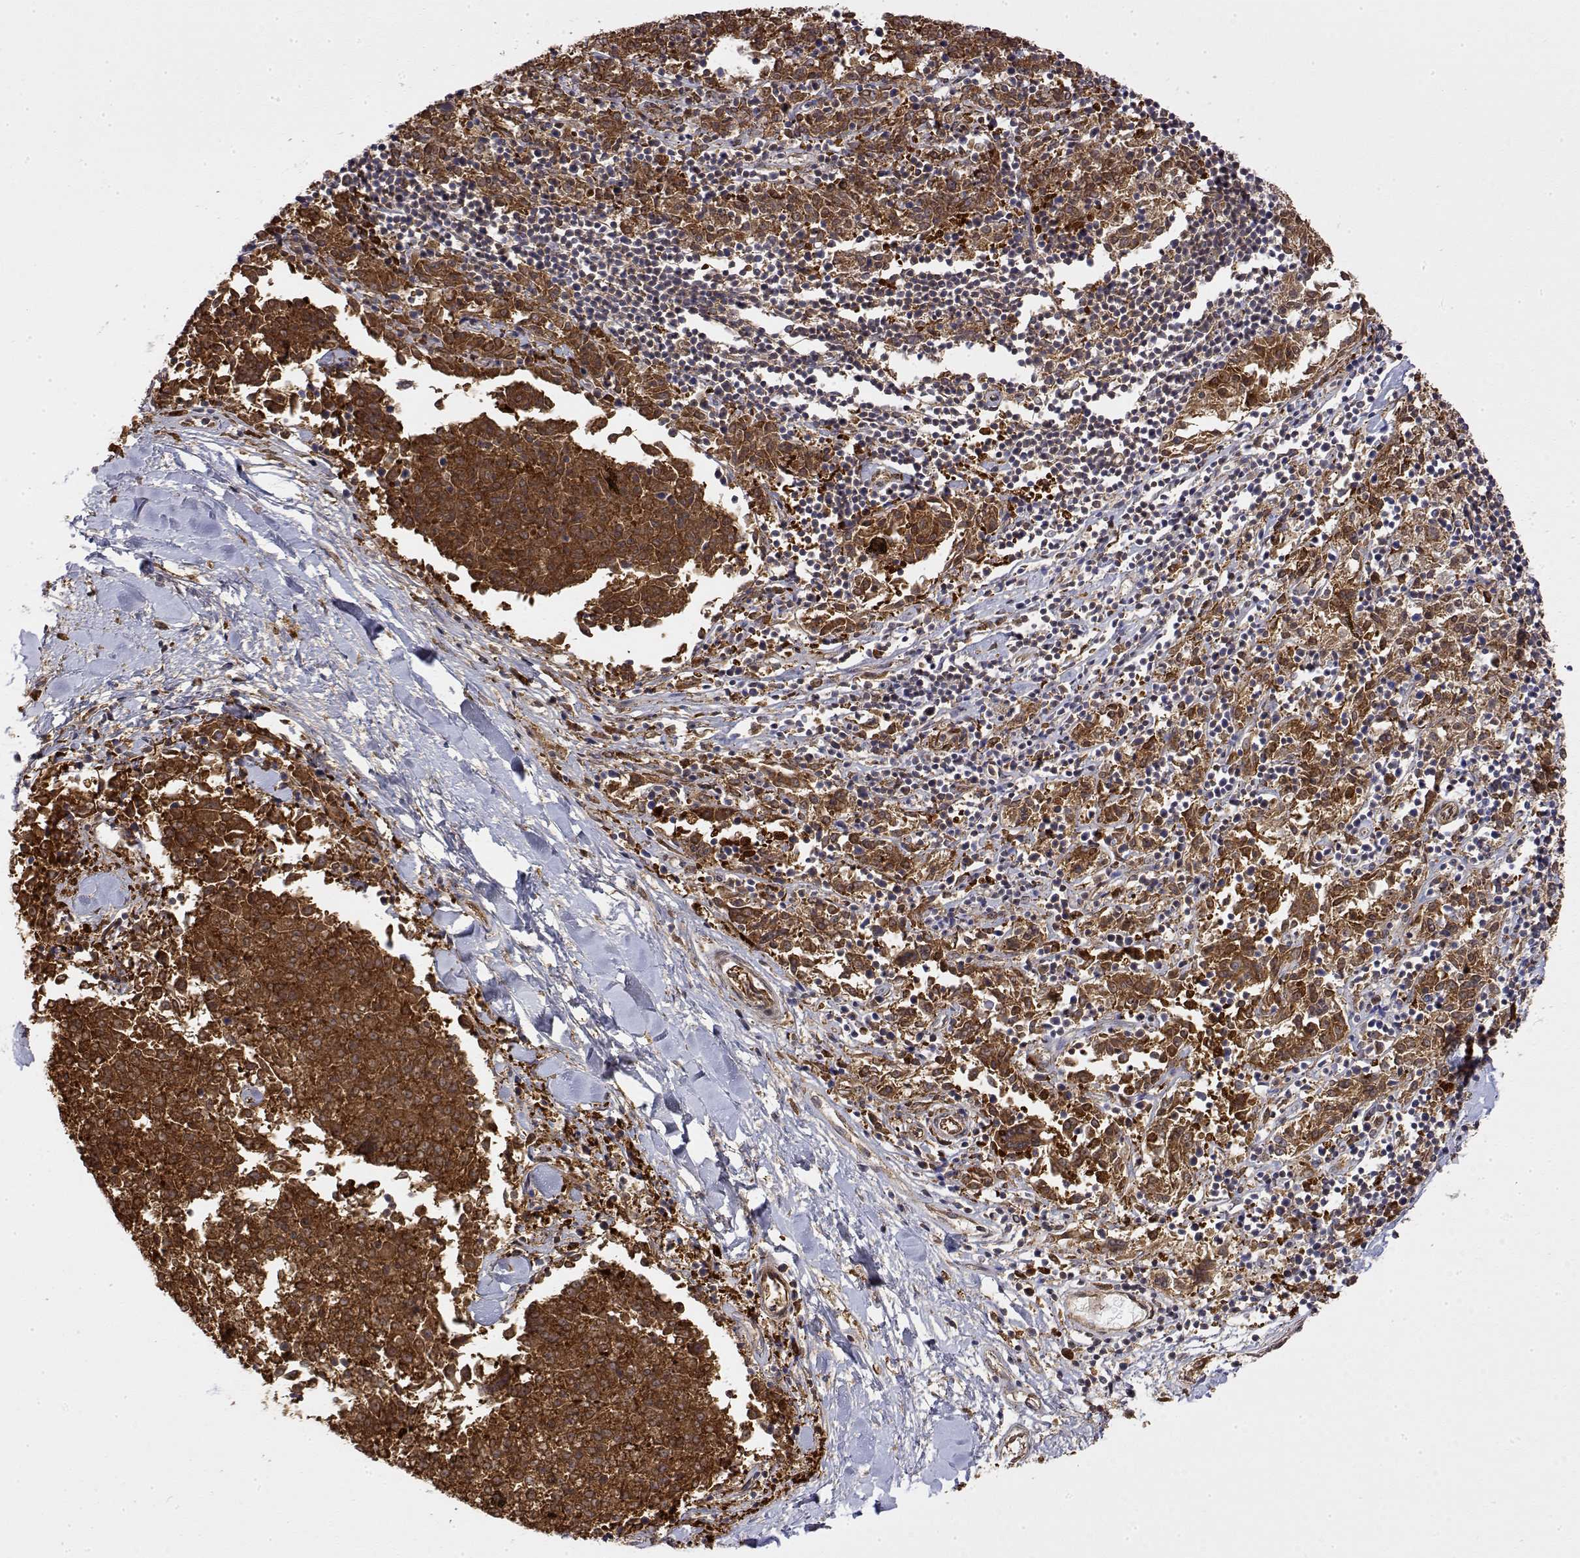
{"staining": {"intensity": "moderate", "quantity": ">75%", "location": "cytoplasmic/membranous"}, "tissue": "melanoma", "cell_type": "Tumor cells", "image_type": "cancer", "snomed": [{"axis": "morphology", "description": "Malignant melanoma, NOS"}, {"axis": "topography", "description": "Skin"}], "caption": "The histopathology image demonstrates staining of malignant melanoma, revealing moderate cytoplasmic/membranous protein positivity (brown color) within tumor cells.", "gene": "PACSIN2", "patient": {"sex": "female", "age": 72}}